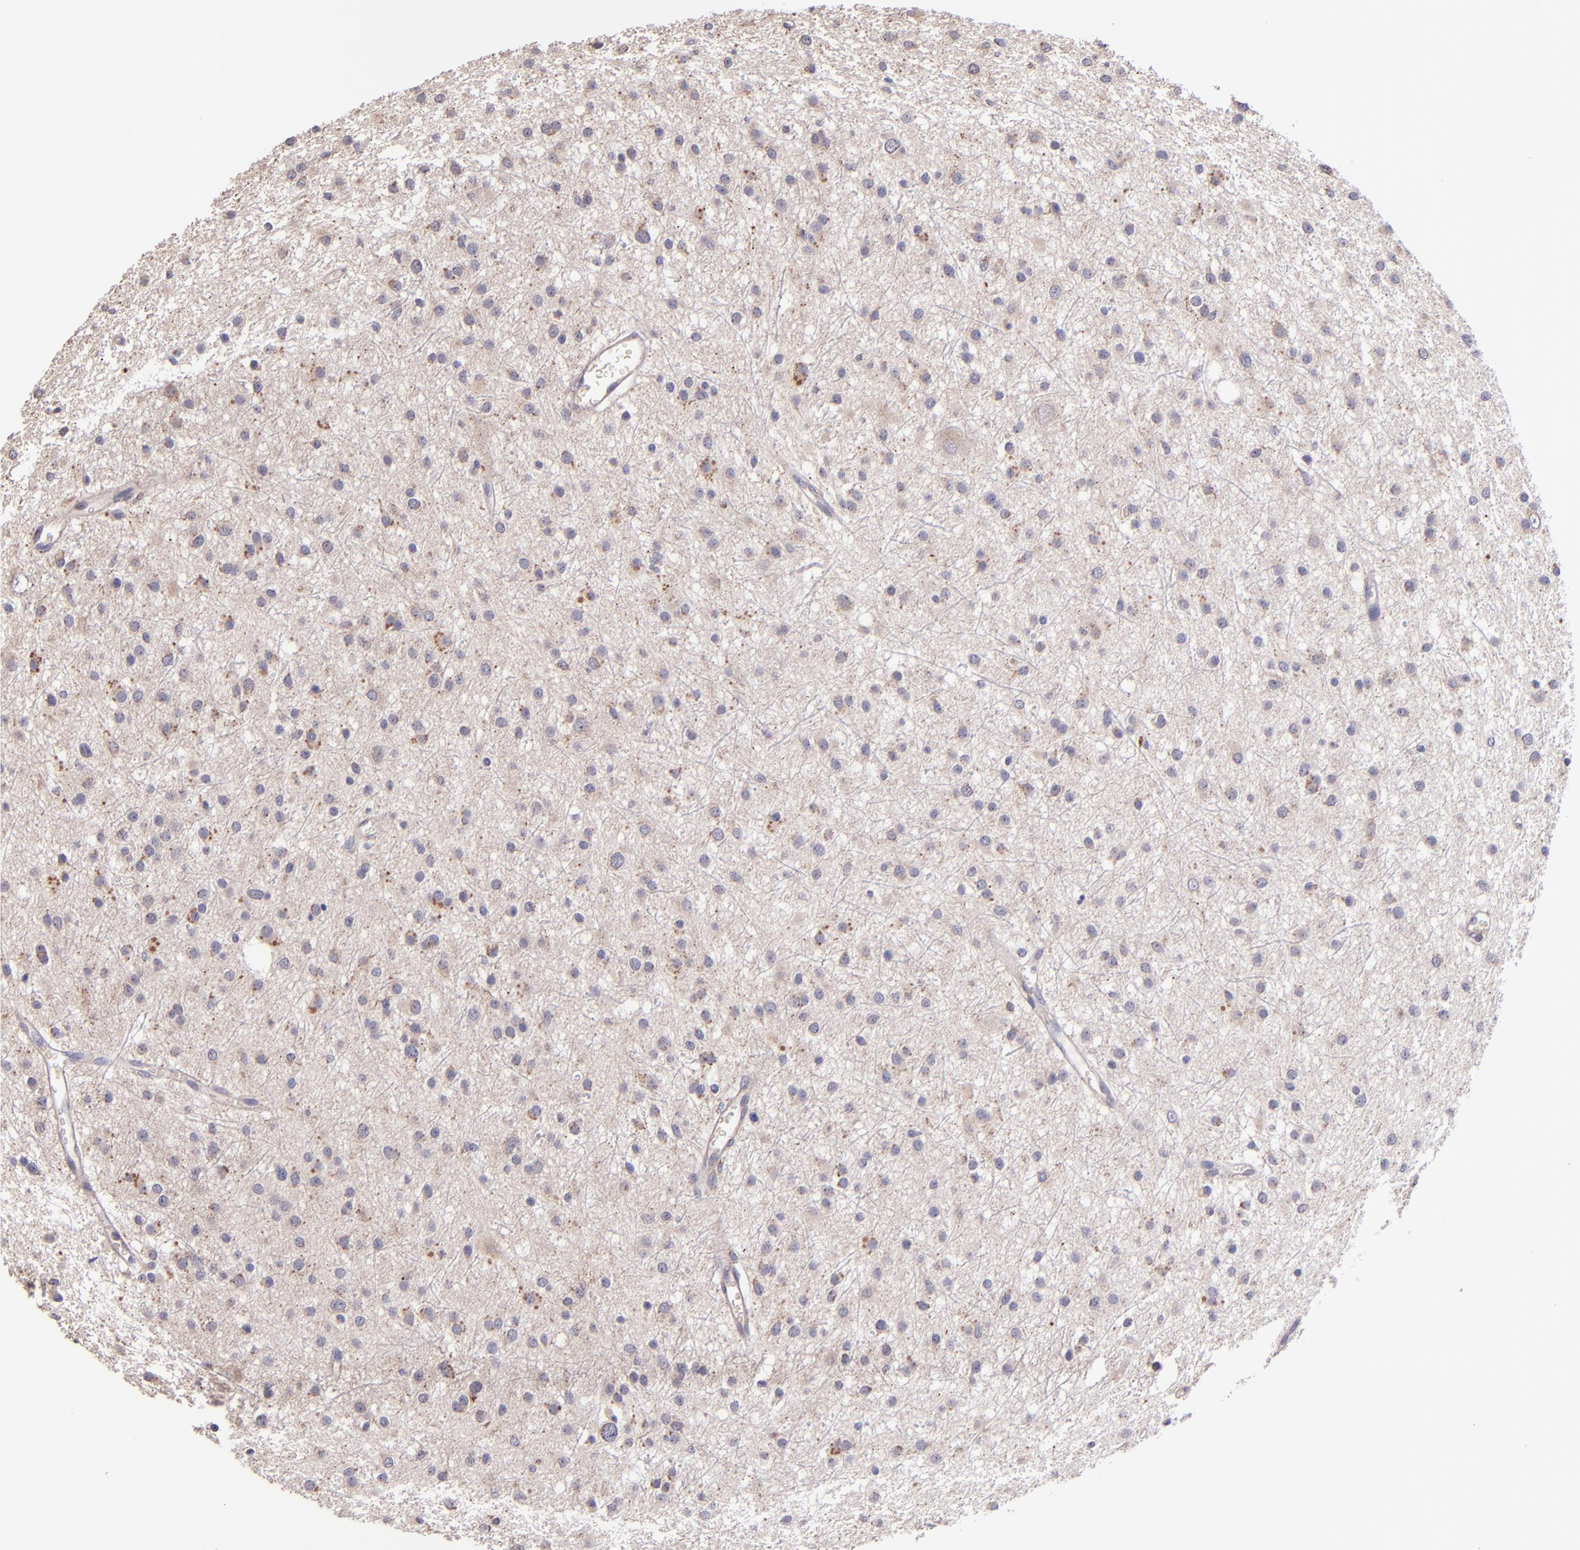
{"staining": {"intensity": "weak", "quantity": "<25%", "location": "cytoplasmic/membranous"}, "tissue": "glioma", "cell_type": "Tumor cells", "image_type": "cancer", "snomed": [{"axis": "morphology", "description": "Glioma, malignant, Low grade"}, {"axis": "topography", "description": "Brain"}], "caption": "IHC of human glioma demonstrates no positivity in tumor cells. (DAB (3,3'-diaminobenzidine) immunohistochemistry visualized using brightfield microscopy, high magnification).", "gene": "SHC1", "patient": {"sex": "female", "age": 36}}